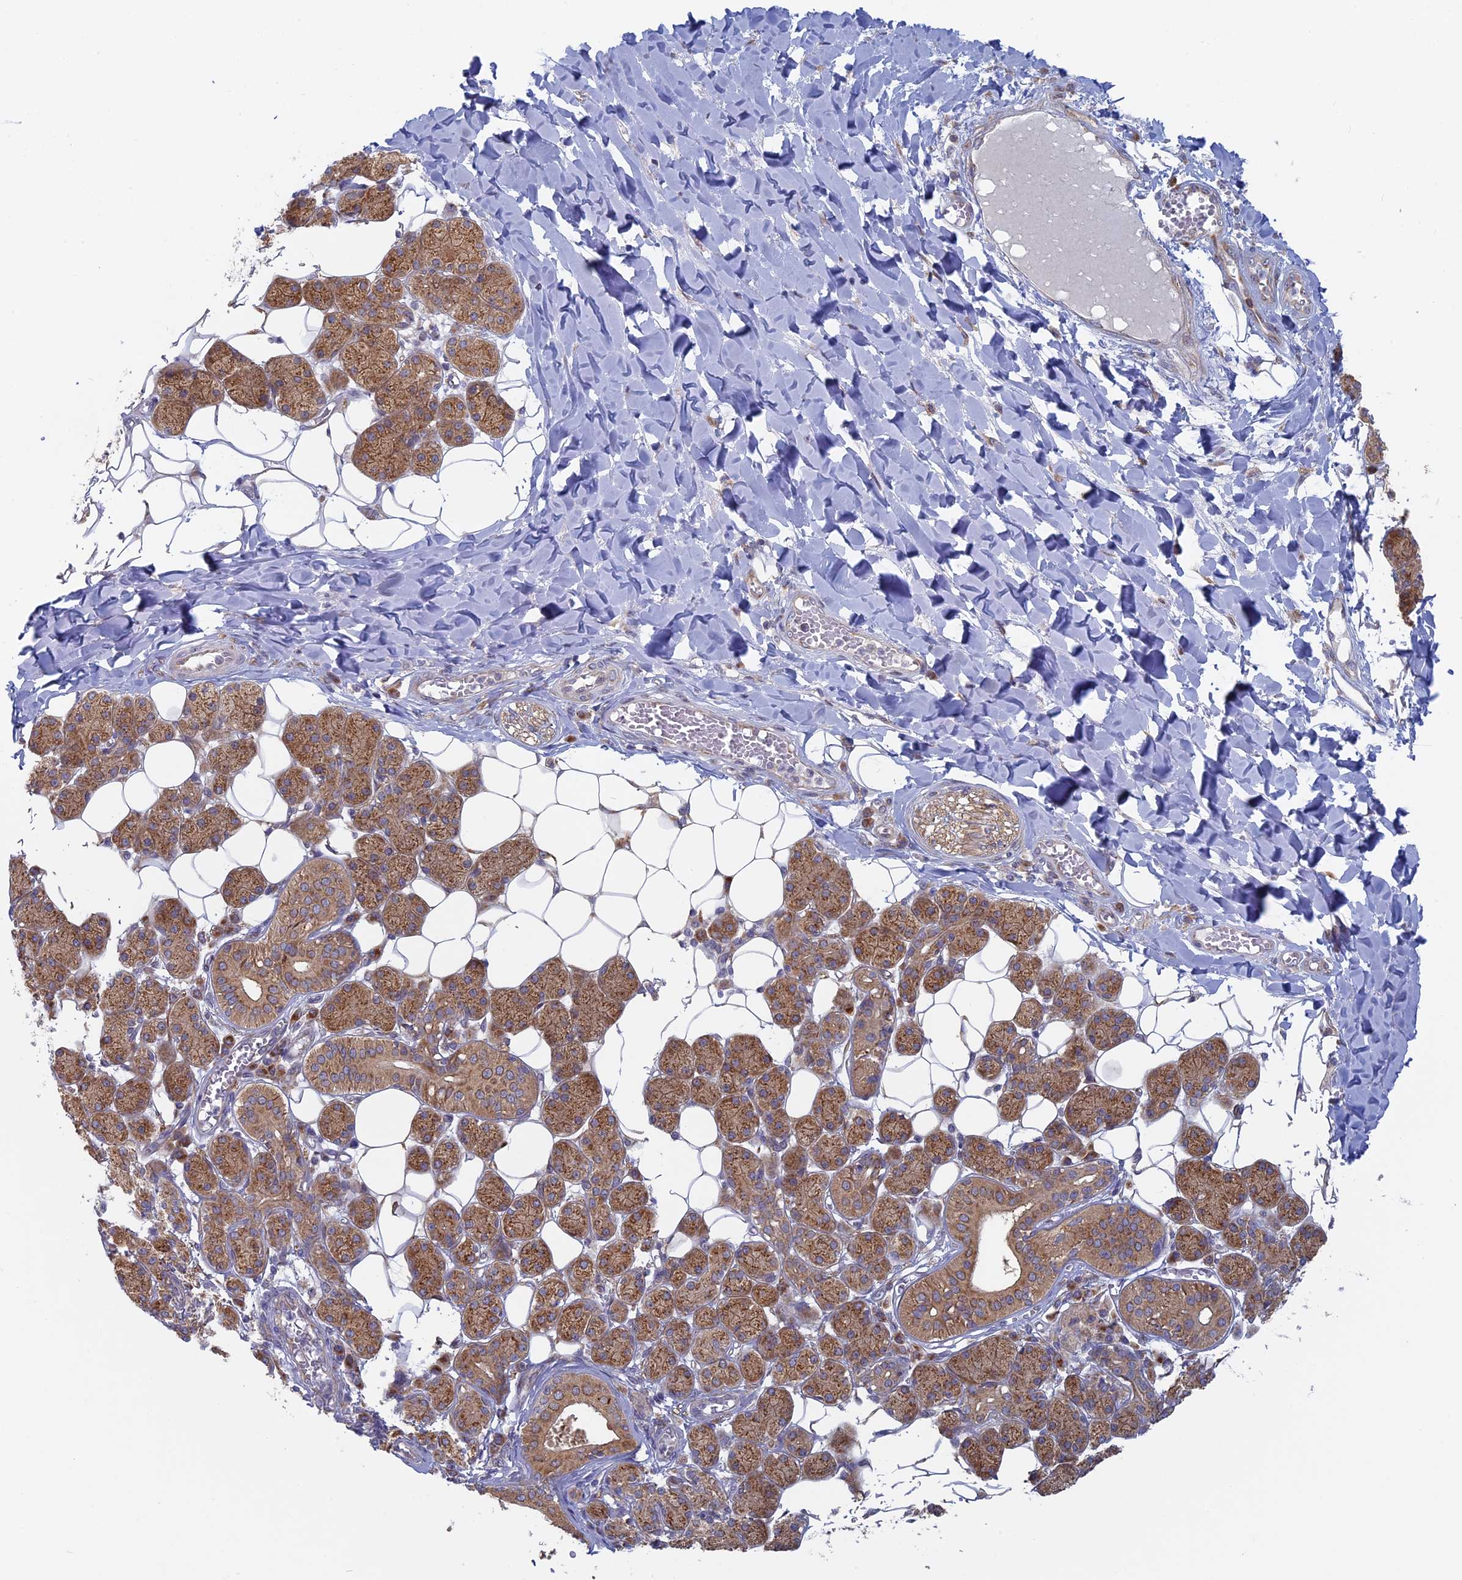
{"staining": {"intensity": "strong", "quantity": ">75%", "location": "cytoplasmic/membranous"}, "tissue": "salivary gland", "cell_type": "Glandular cells", "image_type": "normal", "snomed": [{"axis": "morphology", "description": "Normal tissue, NOS"}, {"axis": "topography", "description": "Salivary gland"}], "caption": "Immunohistochemical staining of unremarkable human salivary gland exhibits high levels of strong cytoplasmic/membranous staining in approximately >75% of glandular cells. (DAB IHC with brightfield microscopy, high magnification).", "gene": "TBC1D30", "patient": {"sex": "female", "age": 33}}